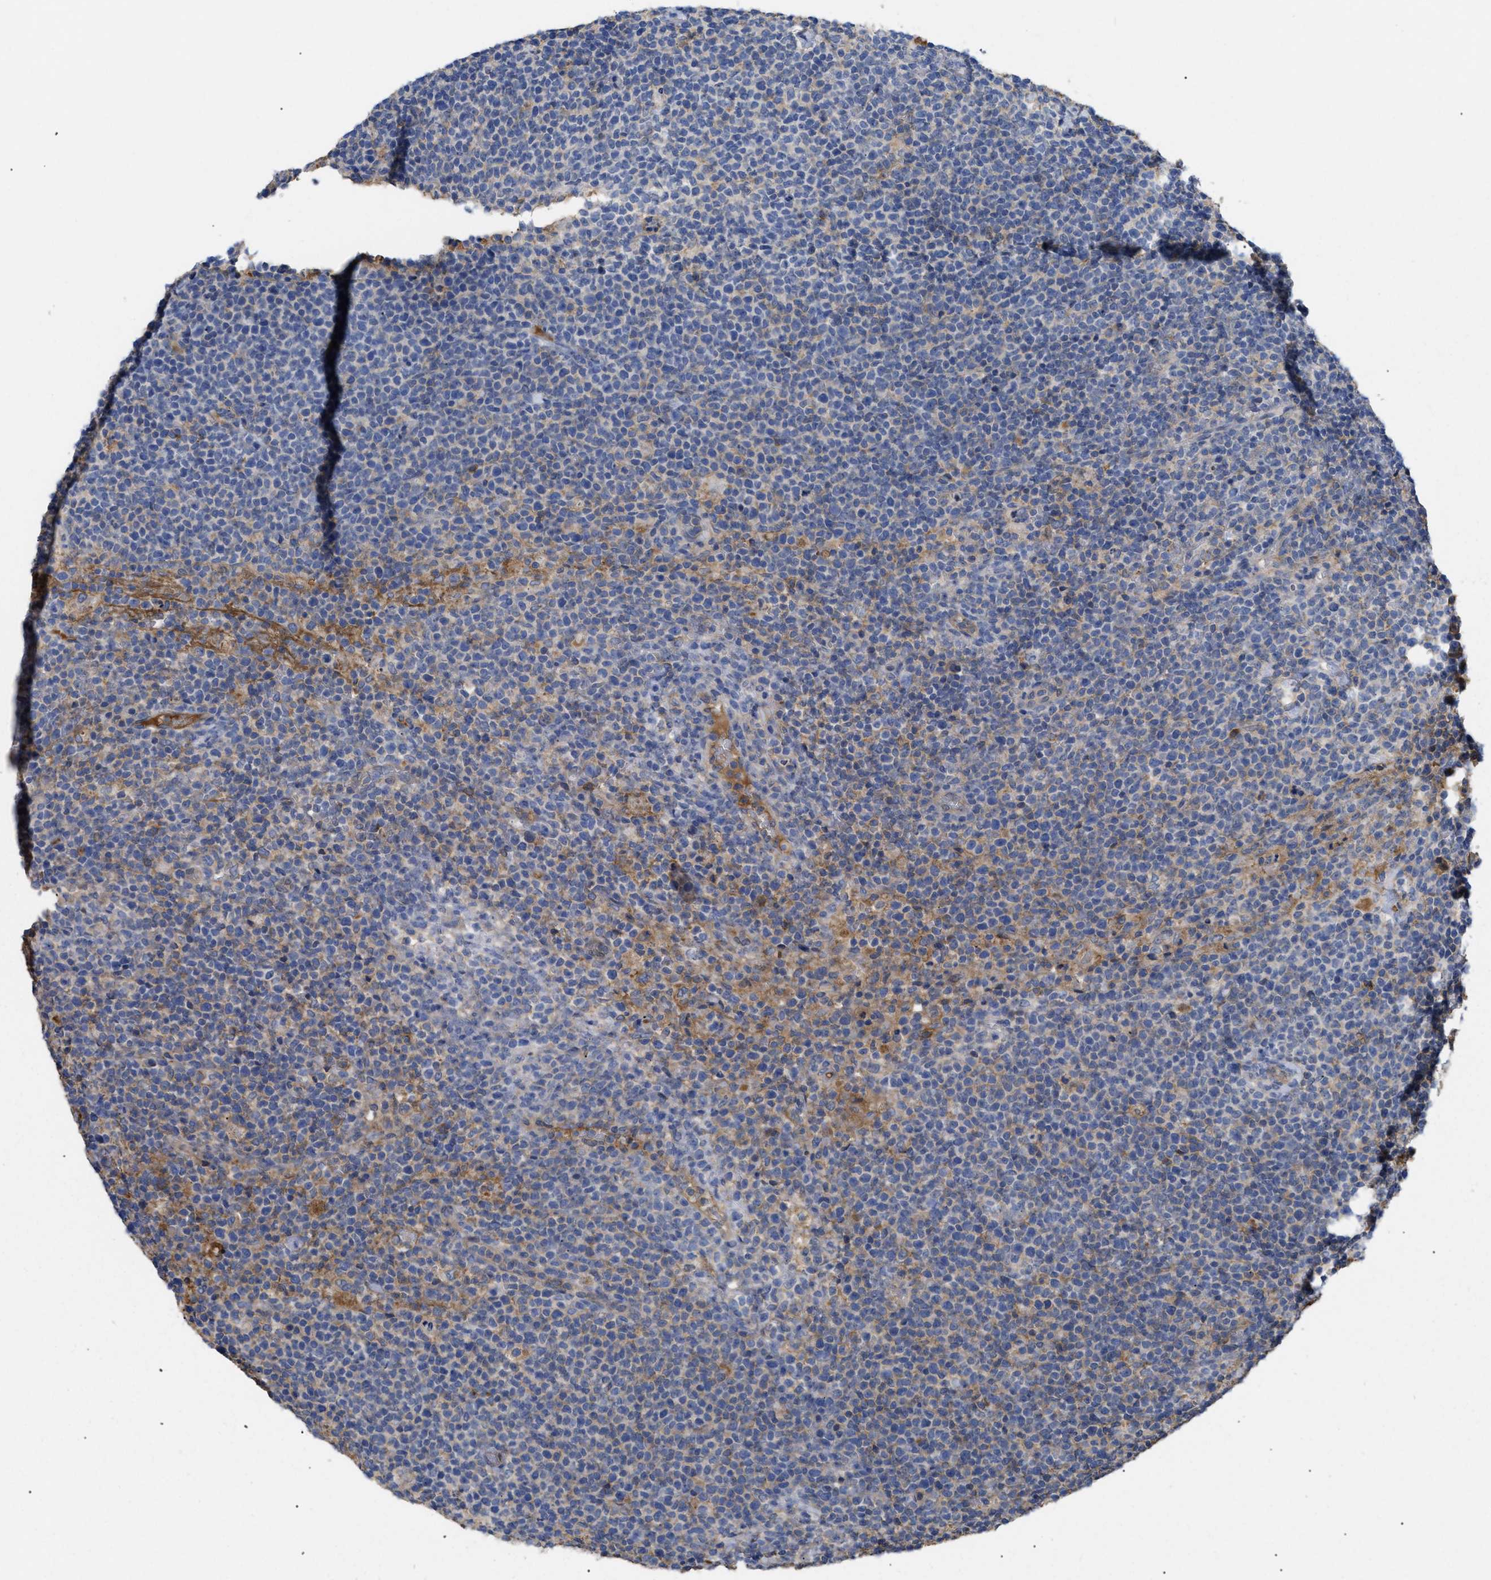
{"staining": {"intensity": "moderate", "quantity": "<25%", "location": "cytoplasmic/membranous"}, "tissue": "lymphoma", "cell_type": "Tumor cells", "image_type": "cancer", "snomed": [{"axis": "morphology", "description": "Malignant lymphoma, non-Hodgkin's type, High grade"}, {"axis": "topography", "description": "Lymph node"}], "caption": "A photomicrograph of human malignant lymphoma, non-Hodgkin's type (high-grade) stained for a protein demonstrates moderate cytoplasmic/membranous brown staining in tumor cells. Immunohistochemistry stains the protein in brown and the nuclei are stained blue.", "gene": "ANXA4", "patient": {"sex": "male", "age": 61}}